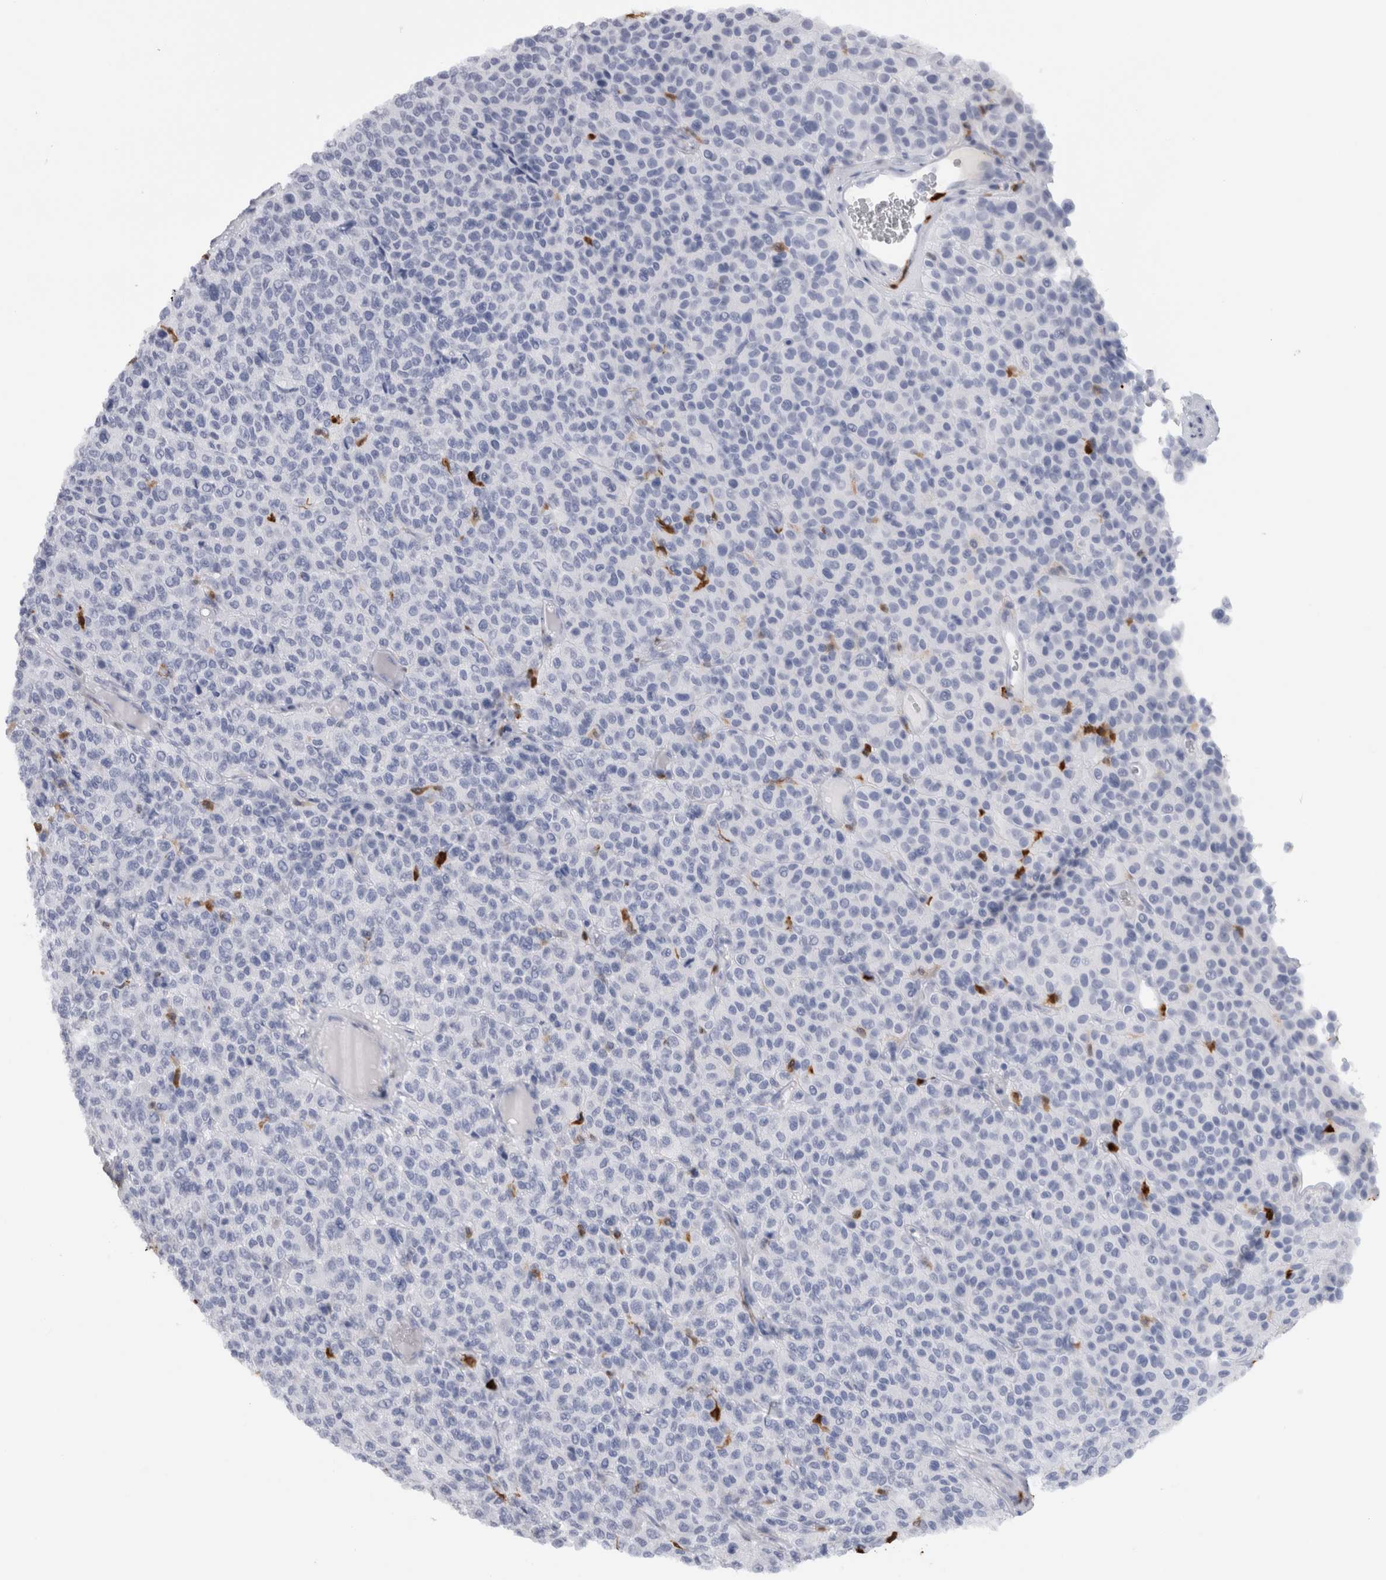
{"staining": {"intensity": "negative", "quantity": "none", "location": "none"}, "tissue": "melanoma", "cell_type": "Tumor cells", "image_type": "cancer", "snomed": [{"axis": "morphology", "description": "Malignant melanoma, Metastatic site"}, {"axis": "topography", "description": "Pancreas"}], "caption": "The image exhibits no staining of tumor cells in malignant melanoma (metastatic site). (IHC, brightfield microscopy, high magnification).", "gene": "S100A8", "patient": {"sex": "female", "age": 30}}